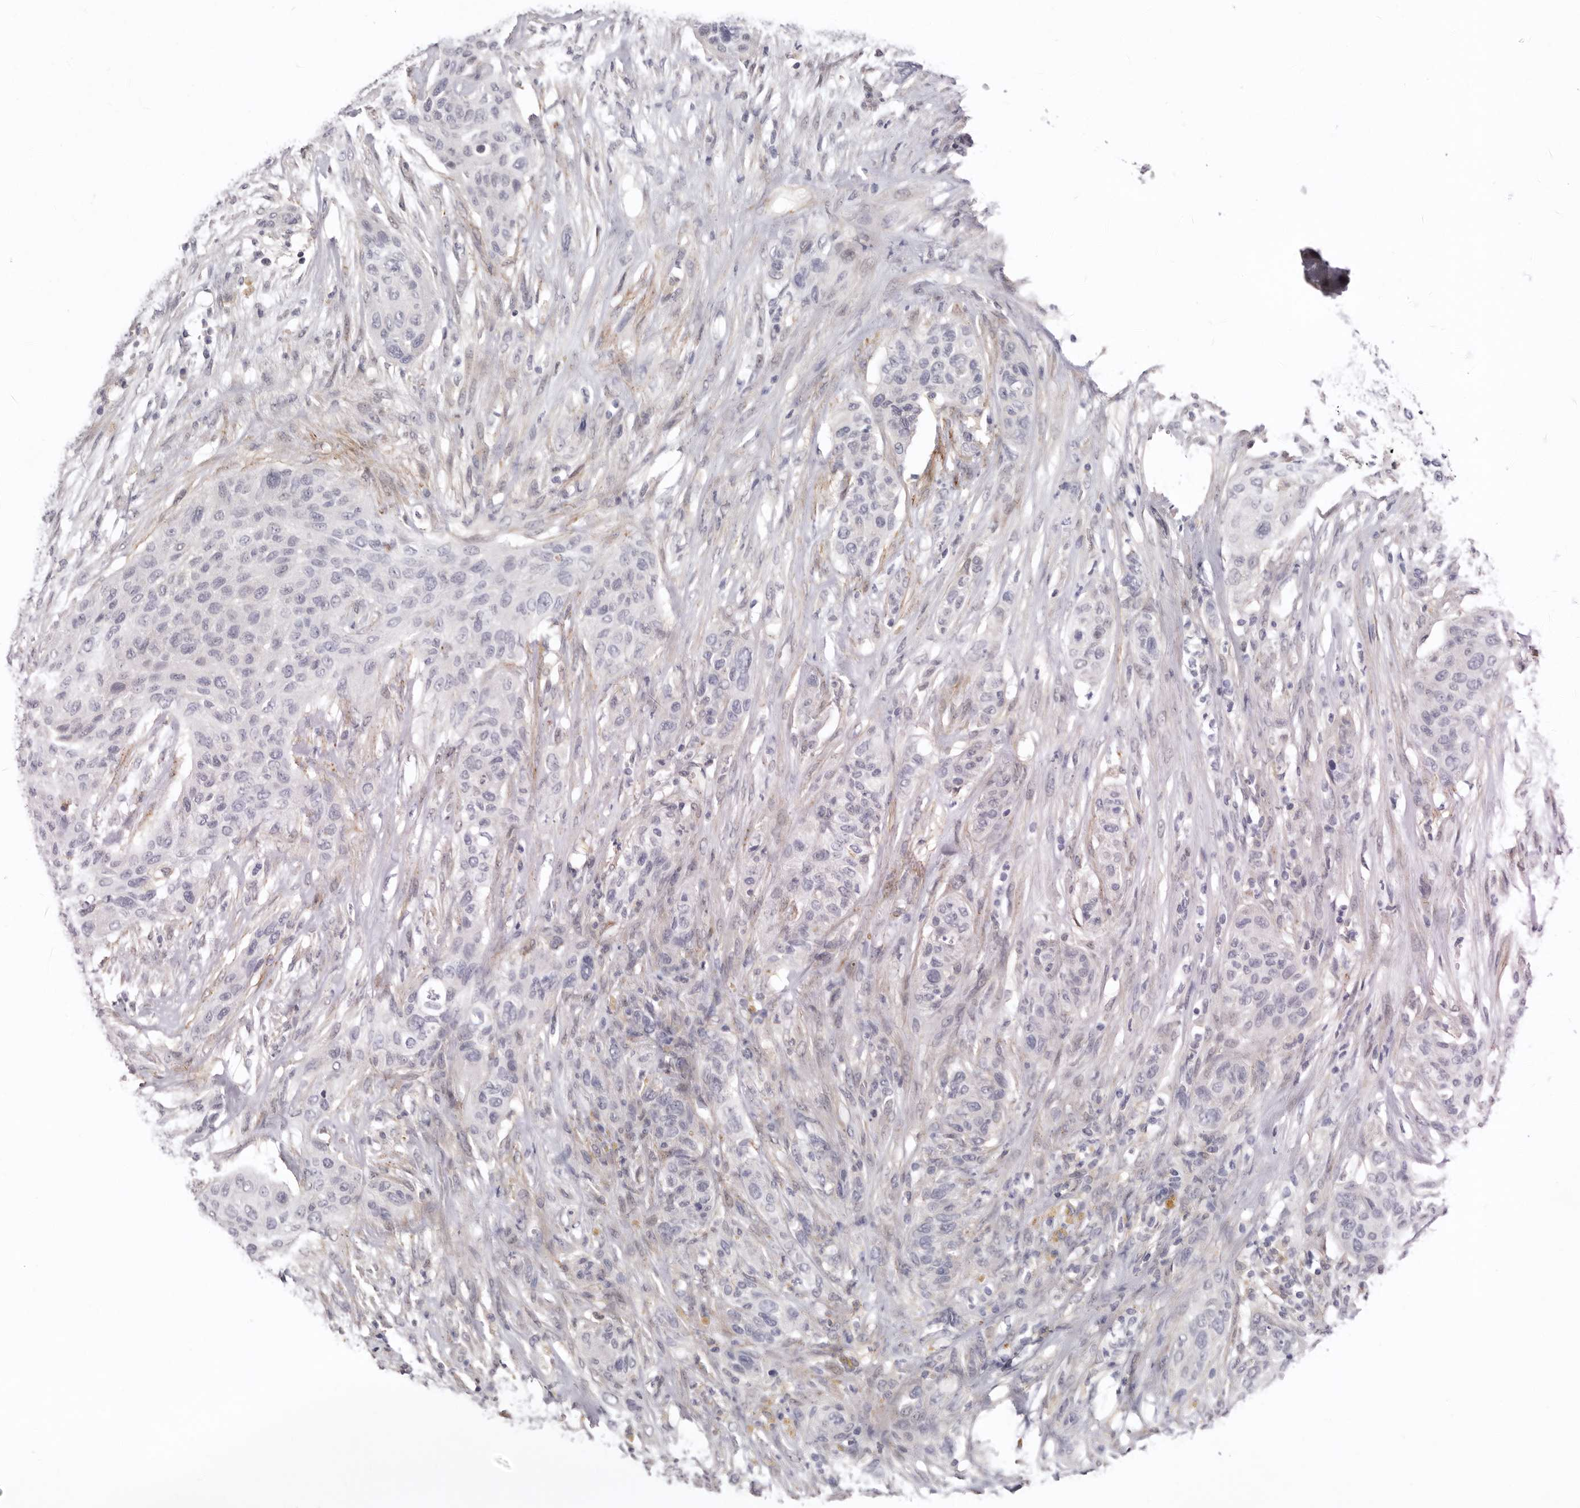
{"staining": {"intensity": "negative", "quantity": "none", "location": "none"}, "tissue": "urothelial cancer", "cell_type": "Tumor cells", "image_type": "cancer", "snomed": [{"axis": "morphology", "description": "Urothelial carcinoma, High grade"}, {"axis": "topography", "description": "Urinary bladder"}], "caption": "Tumor cells are negative for brown protein staining in urothelial carcinoma (high-grade).", "gene": "LMLN", "patient": {"sex": "male", "age": 35}}